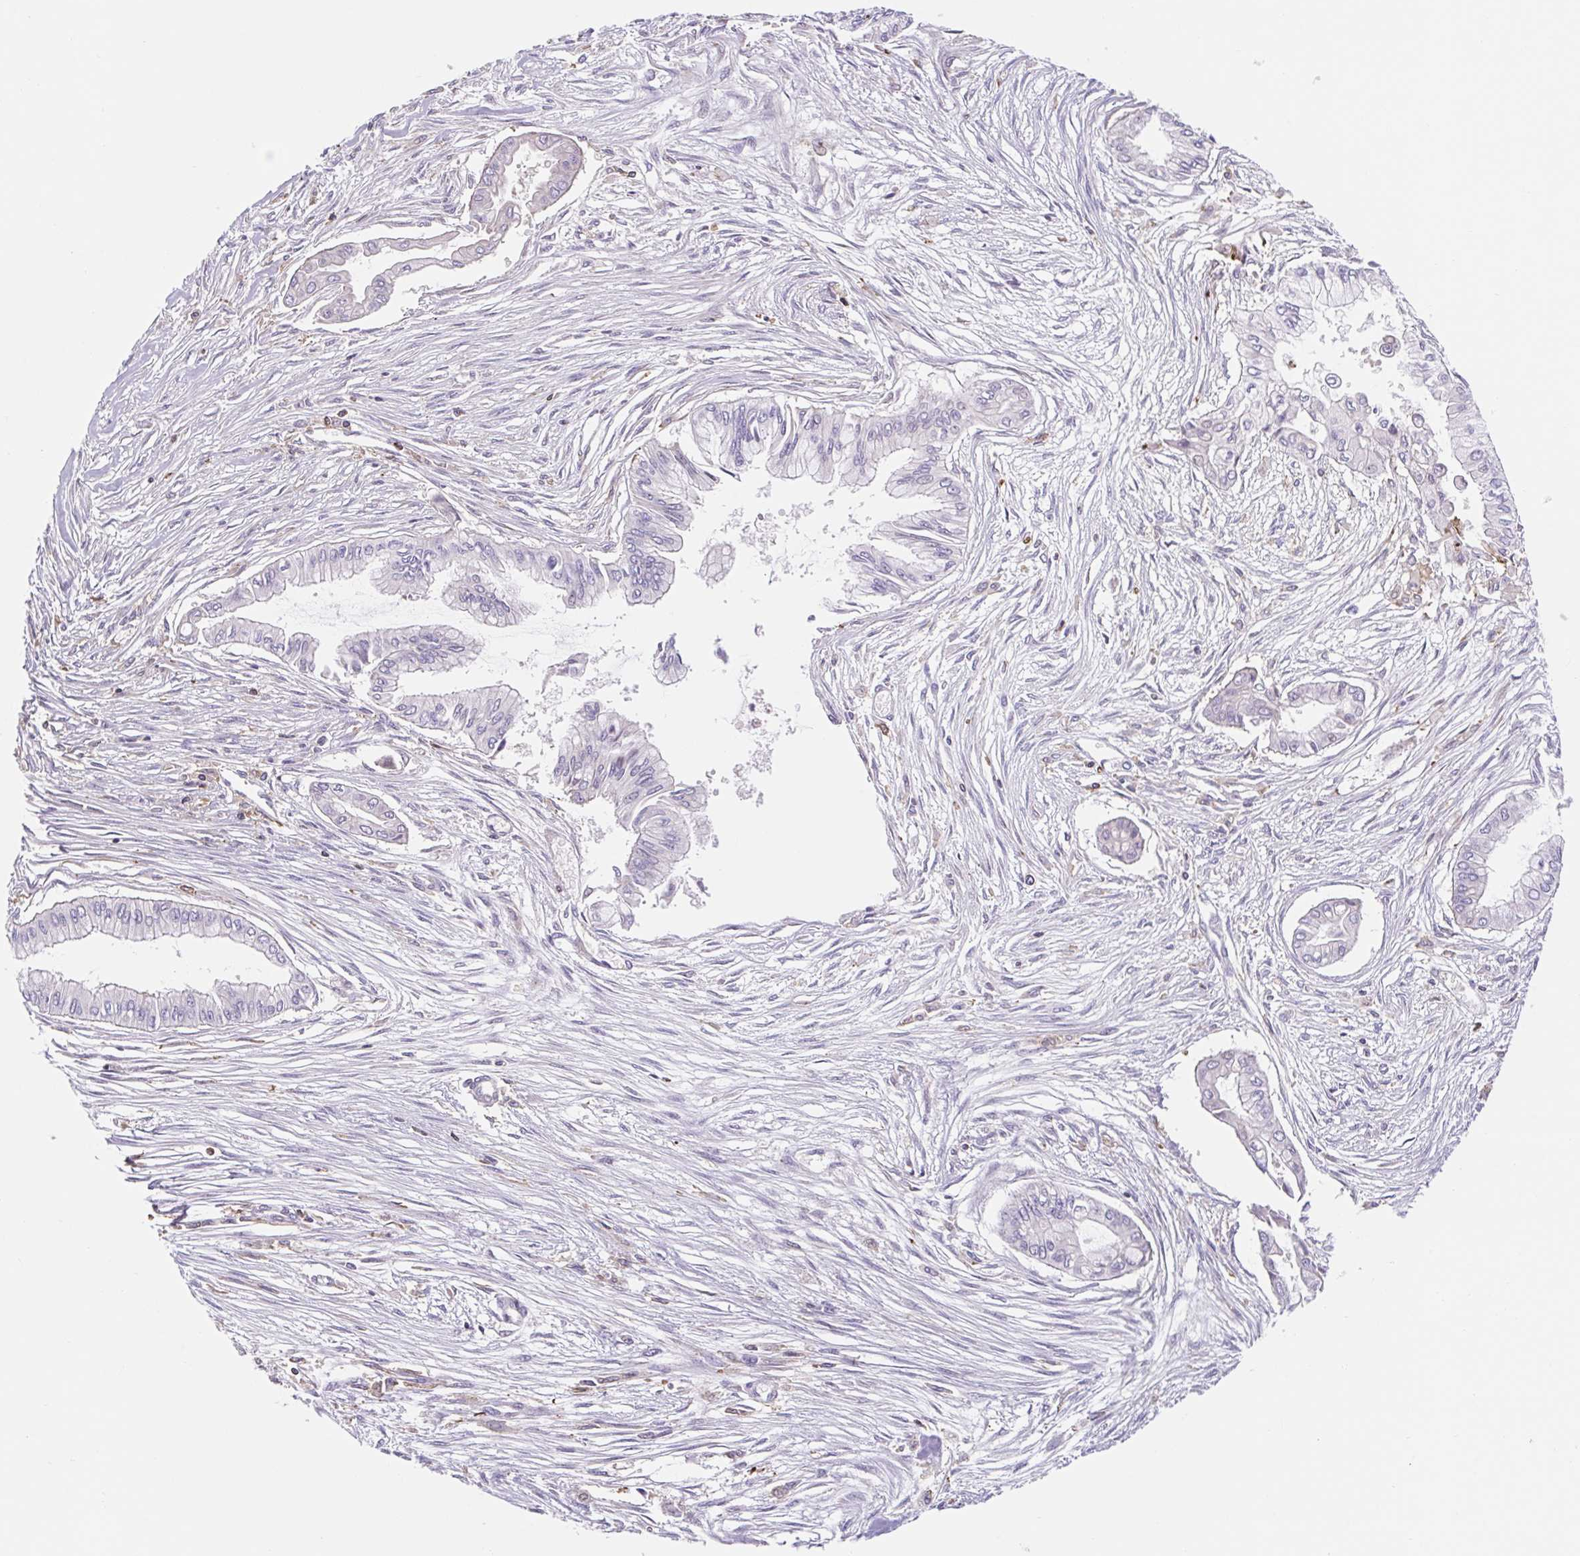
{"staining": {"intensity": "negative", "quantity": "none", "location": "none"}, "tissue": "pancreatic cancer", "cell_type": "Tumor cells", "image_type": "cancer", "snomed": [{"axis": "morphology", "description": "Adenocarcinoma, NOS"}, {"axis": "topography", "description": "Pancreas"}], "caption": "An immunohistochemistry (IHC) image of pancreatic cancer (adenocarcinoma) is shown. There is no staining in tumor cells of pancreatic cancer (adenocarcinoma). (DAB (3,3'-diaminobenzidine) immunohistochemistry visualized using brightfield microscopy, high magnification).", "gene": "TPRG1", "patient": {"sex": "female", "age": 68}}